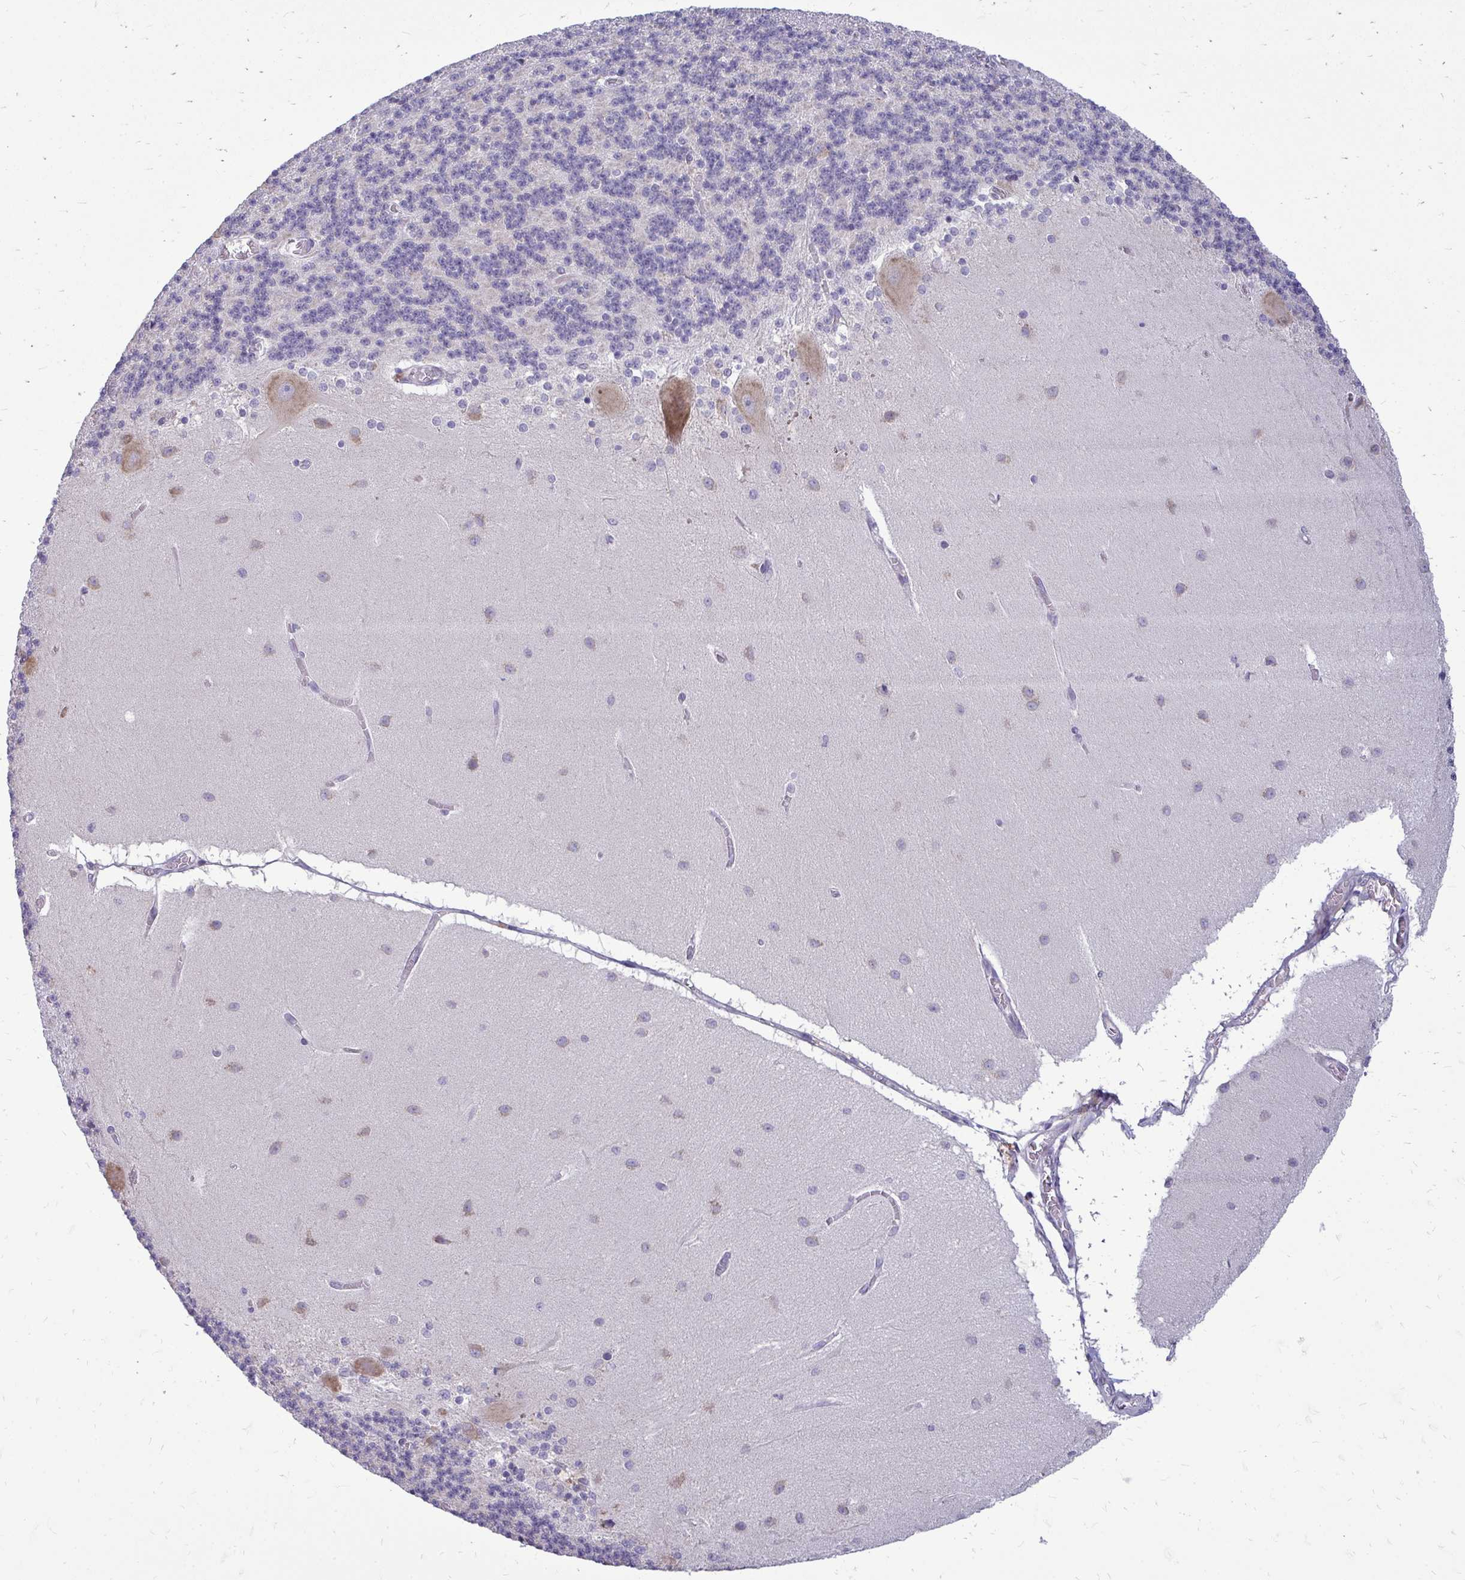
{"staining": {"intensity": "negative", "quantity": "none", "location": "none"}, "tissue": "cerebellum", "cell_type": "Cells in granular layer", "image_type": "normal", "snomed": [{"axis": "morphology", "description": "Normal tissue, NOS"}, {"axis": "topography", "description": "Cerebellum"}], "caption": "Immunohistochemistry photomicrograph of normal cerebellum stained for a protein (brown), which reveals no staining in cells in granular layer.", "gene": "RPLP2", "patient": {"sex": "female", "age": 54}}